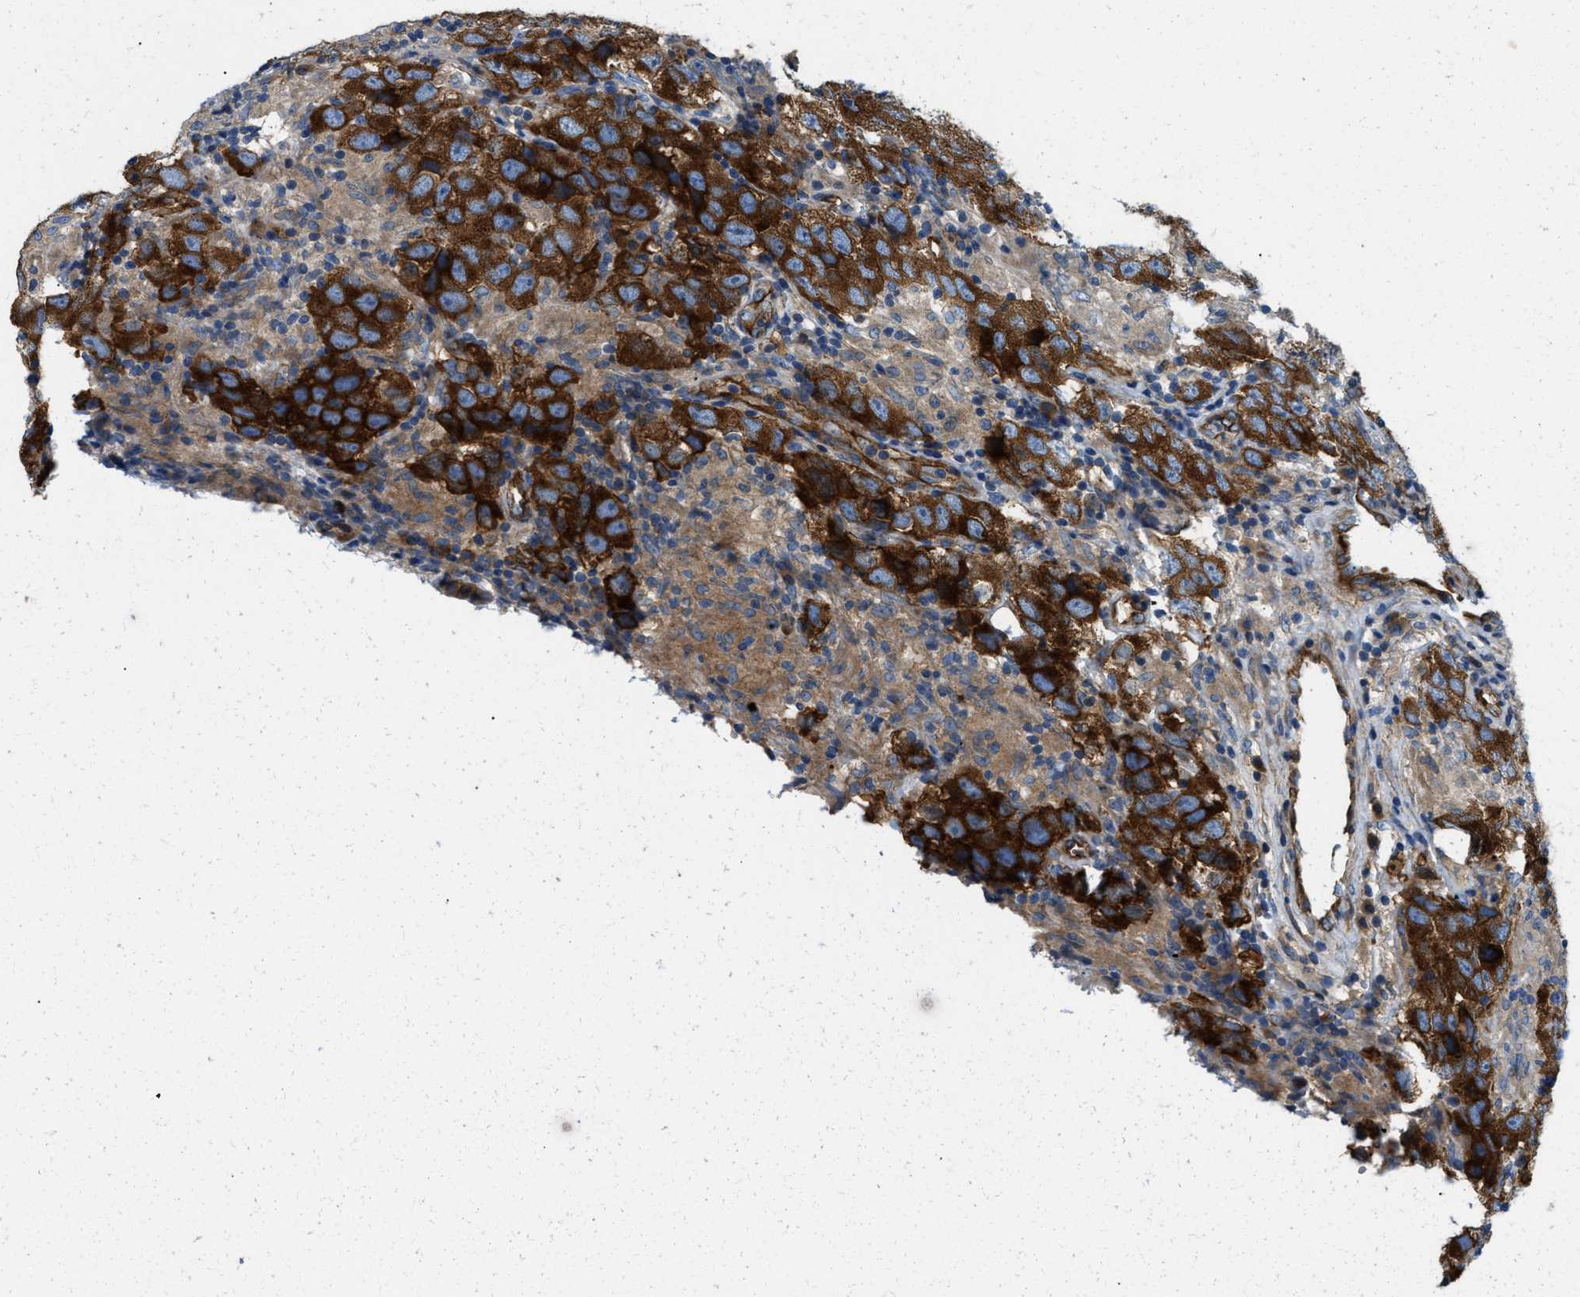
{"staining": {"intensity": "strong", "quantity": ">75%", "location": "cytoplasmic/membranous"}, "tissue": "testis cancer", "cell_type": "Tumor cells", "image_type": "cancer", "snomed": [{"axis": "morphology", "description": "Carcinoma, Embryonal, NOS"}, {"axis": "topography", "description": "Testis"}], "caption": "Immunohistochemistry of testis embryonal carcinoma exhibits high levels of strong cytoplasmic/membranous staining in about >75% of tumor cells.", "gene": "ERC1", "patient": {"sex": "male", "age": 21}}